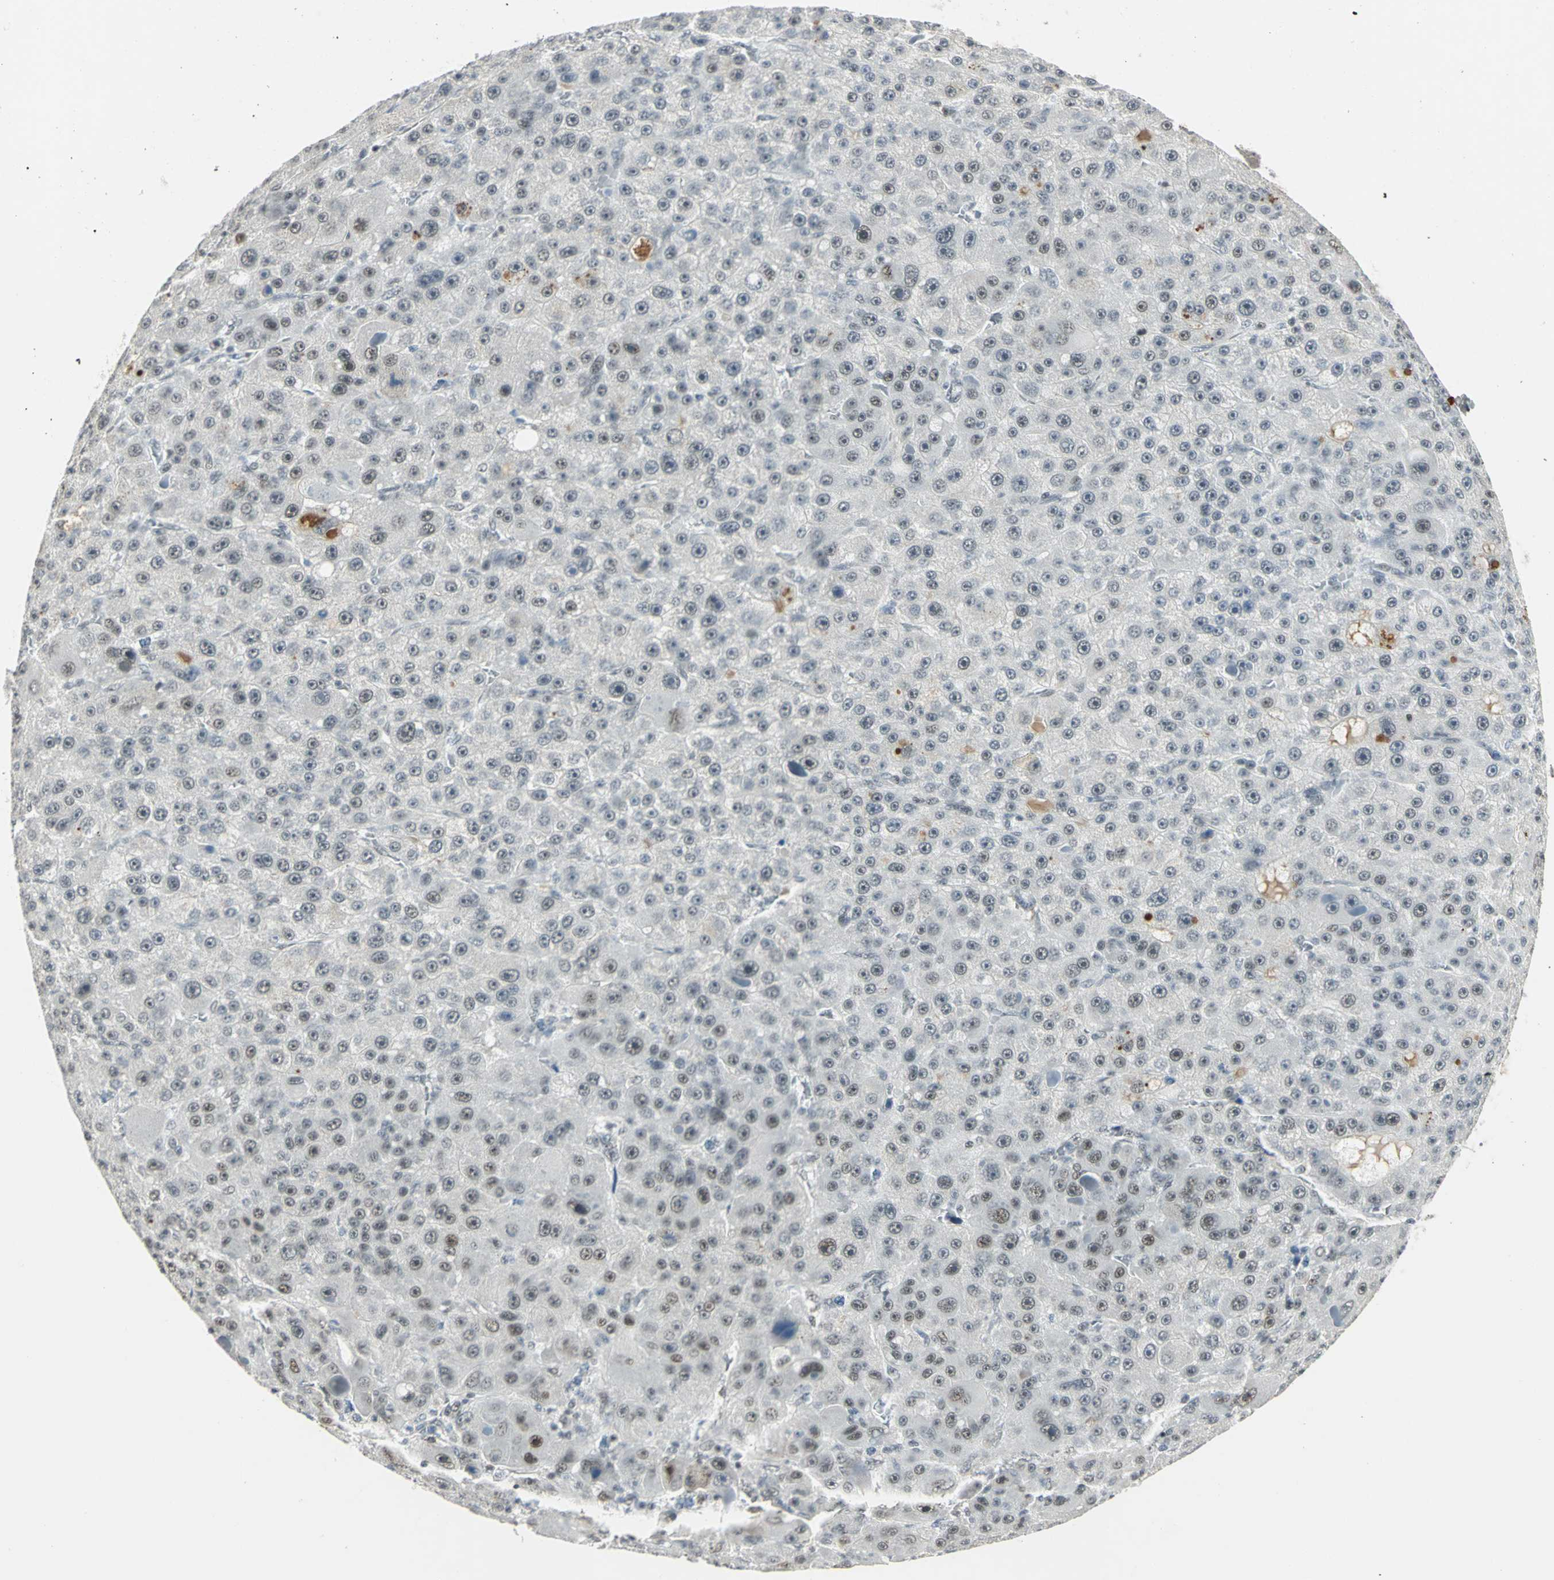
{"staining": {"intensity": "moderate", "quantity": "25%-75%", "location": "nuclear"}, "tissue": "liver cancer", "cell_type": "Tumor cells", "image_type": "cancer", "snomed": [{"axis": "morphology", "description": "Carcinoma, Hepatocellular, NOS"}, {"axis": "topography", "description": "Liver"}], "caption": "Immunohistochemical staining of liver hepatocellular carcinoma shows medium levels of moderate nuclear expression in about 25%-75% of tumor cells. (DAB (3,3'-diaminobenzidine) IHC, brown staining for protein, blue staining for nuclei).", "gene": "CCNT1", "patient": {"sex": "male", "age": 76}}